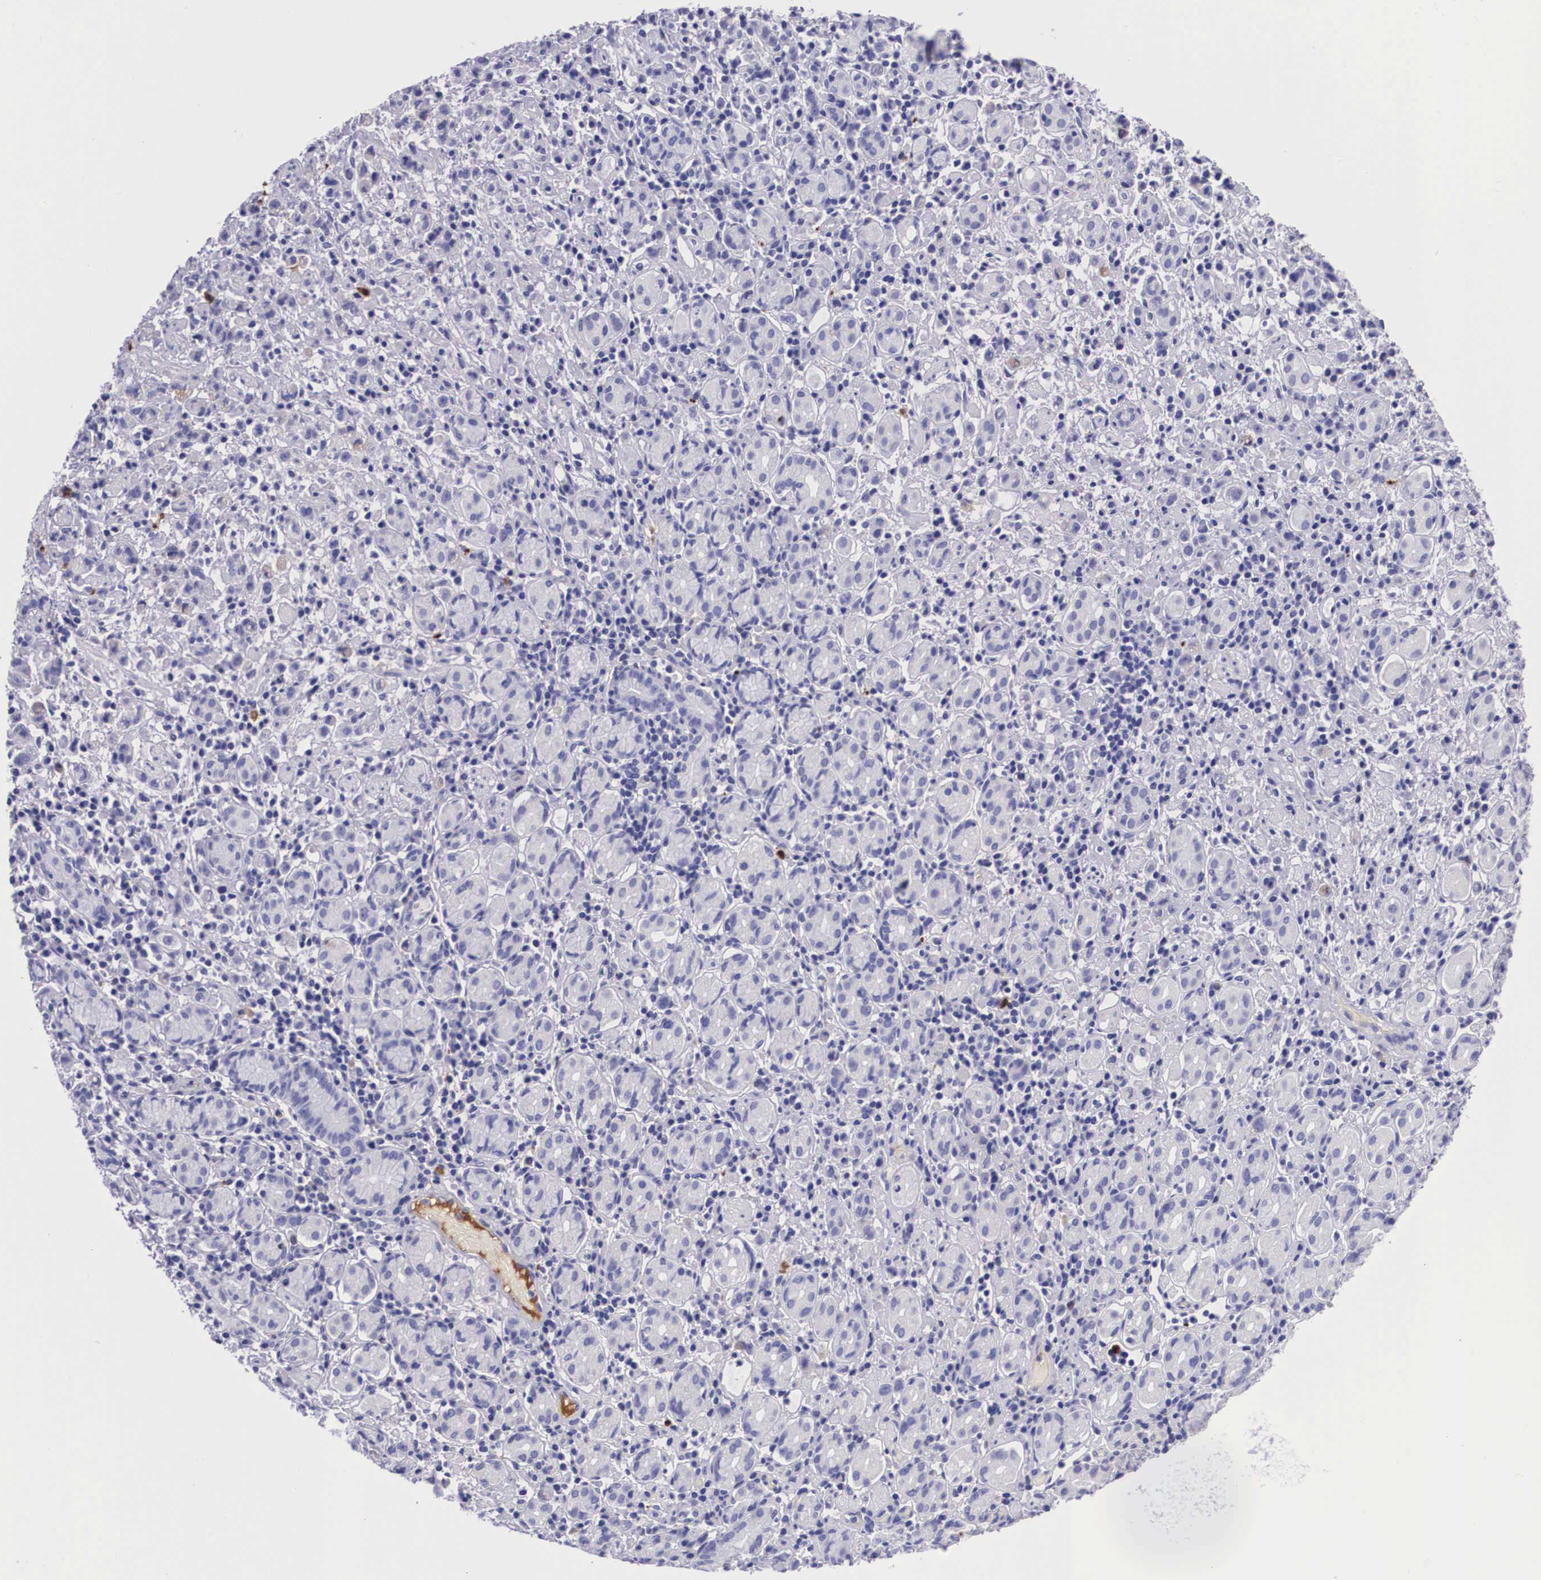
{"staining": {"intensity": "negative", "quantity": "none", "location": "none"}, "tissue": "stomach cancer", "cell_type": "Tumor cells", "image_type": "cancer", "snomed": [{"axis": "morphology", "description": "Adenocarcinoma, NOS"}, {"axis": "topography", "description": "Stomach, lower"}], "caption": "A high-resolution image shows IHC staining of stomach cancer, which shows no significant expression in tumor cells. (Stains: DAB IHC with hematoxylin counter stain, Microscopy: brightfield microscopy at high magnification).", "gene": "PLG", "patient": {"sex": "male", "age": 88}}